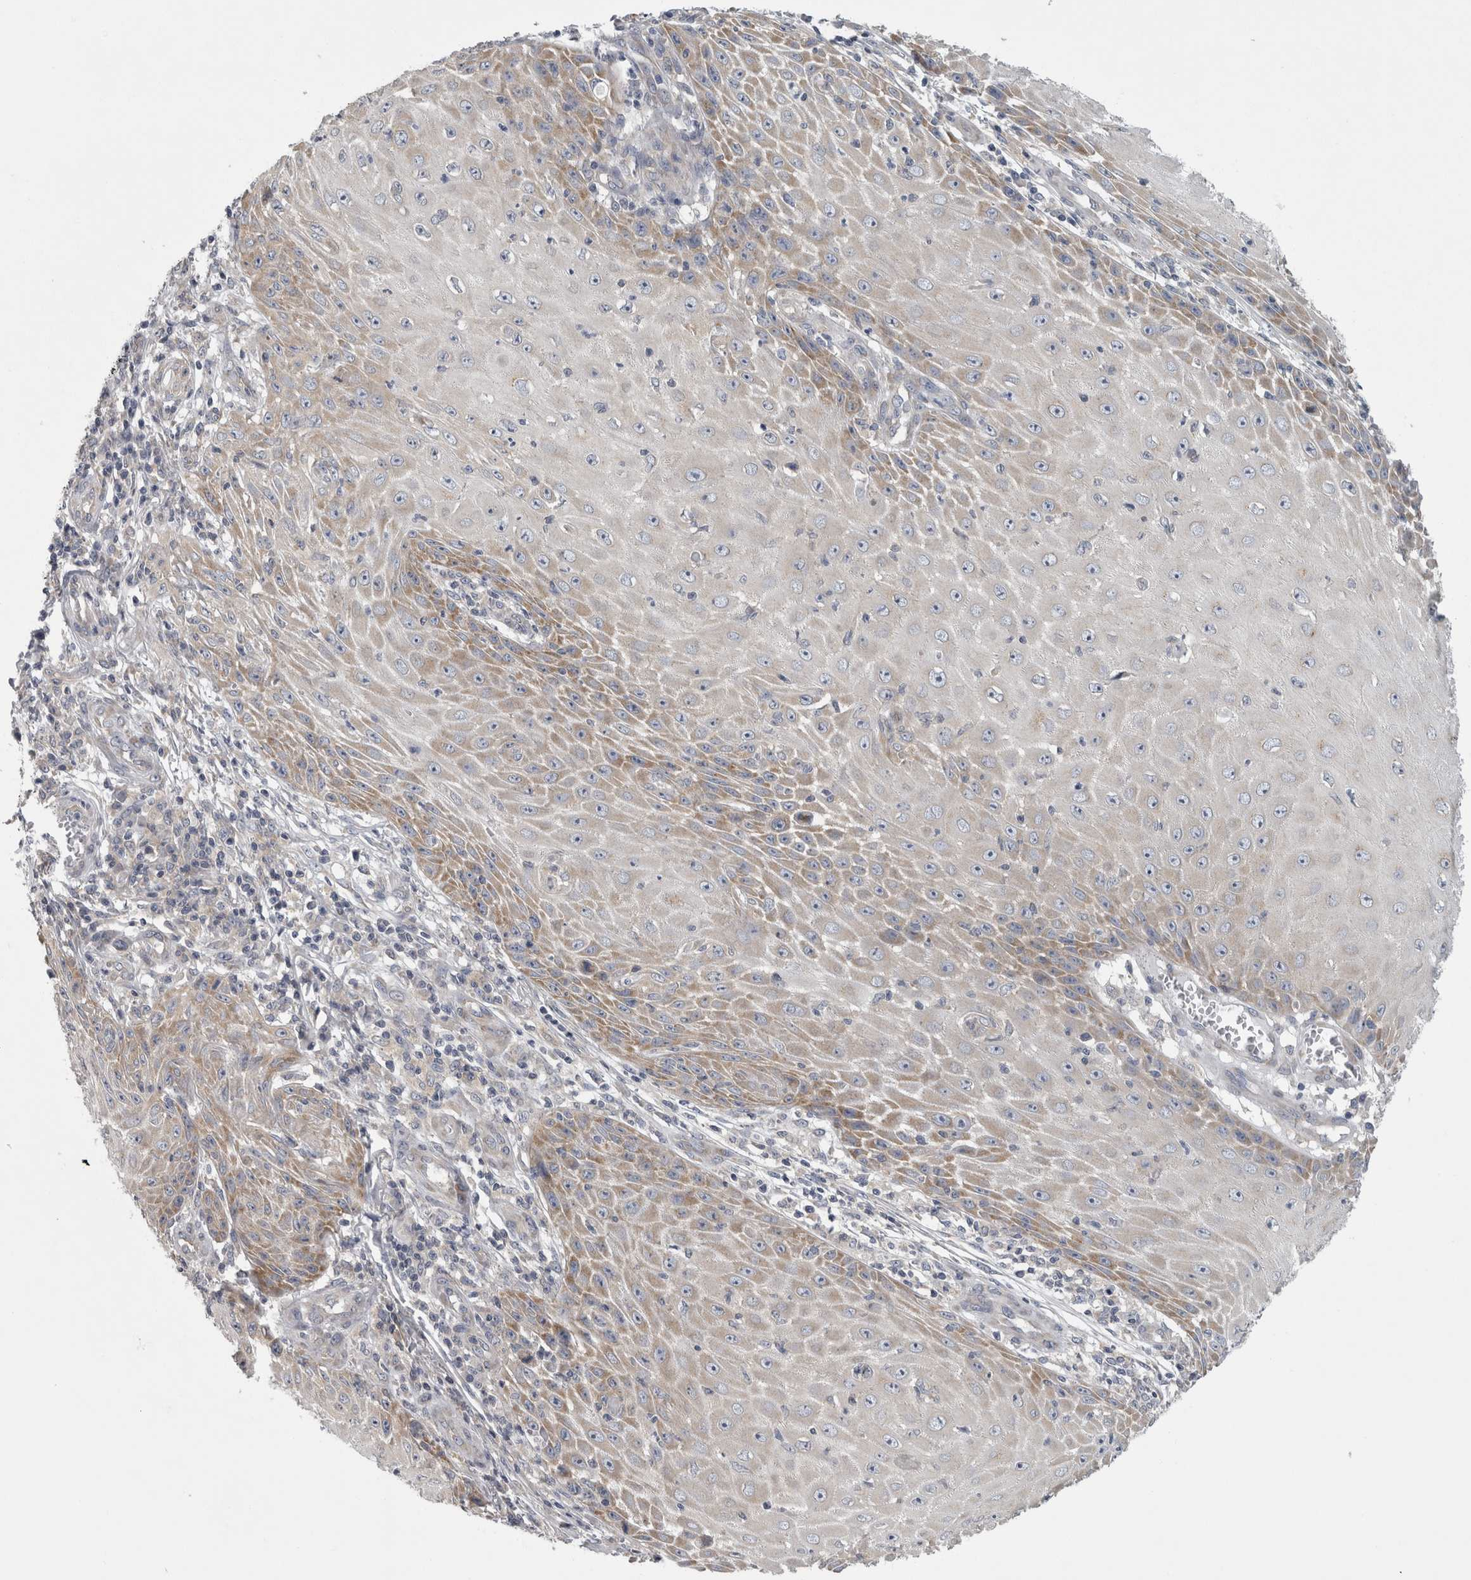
{"staining": {"intensity": "moderate", "quantity": "25%-75%", "location": "cytoplasmic/membranous"}, "tissue": "skin cancer", "cell_type": "Tumor cells", "image_type": "cancer", "snomed": [{"axis": "morphology", "description": "Squamous cell carcinoma, NOS"}, {"axis": "topography", "description": "Skin"}], "caption": "IHC photomicrograph of neoplastic tissue: squamous cell carcinoma (skin) stained using IHC reveals medium levels of moderate protein expression localized specifically in the cytoplasmic/membranous of tumor cells, appearing as a cytoplasmic/membranous brown color.", "gene": "PRRC2C", "patient": {"sex": "female", "age": 73}}